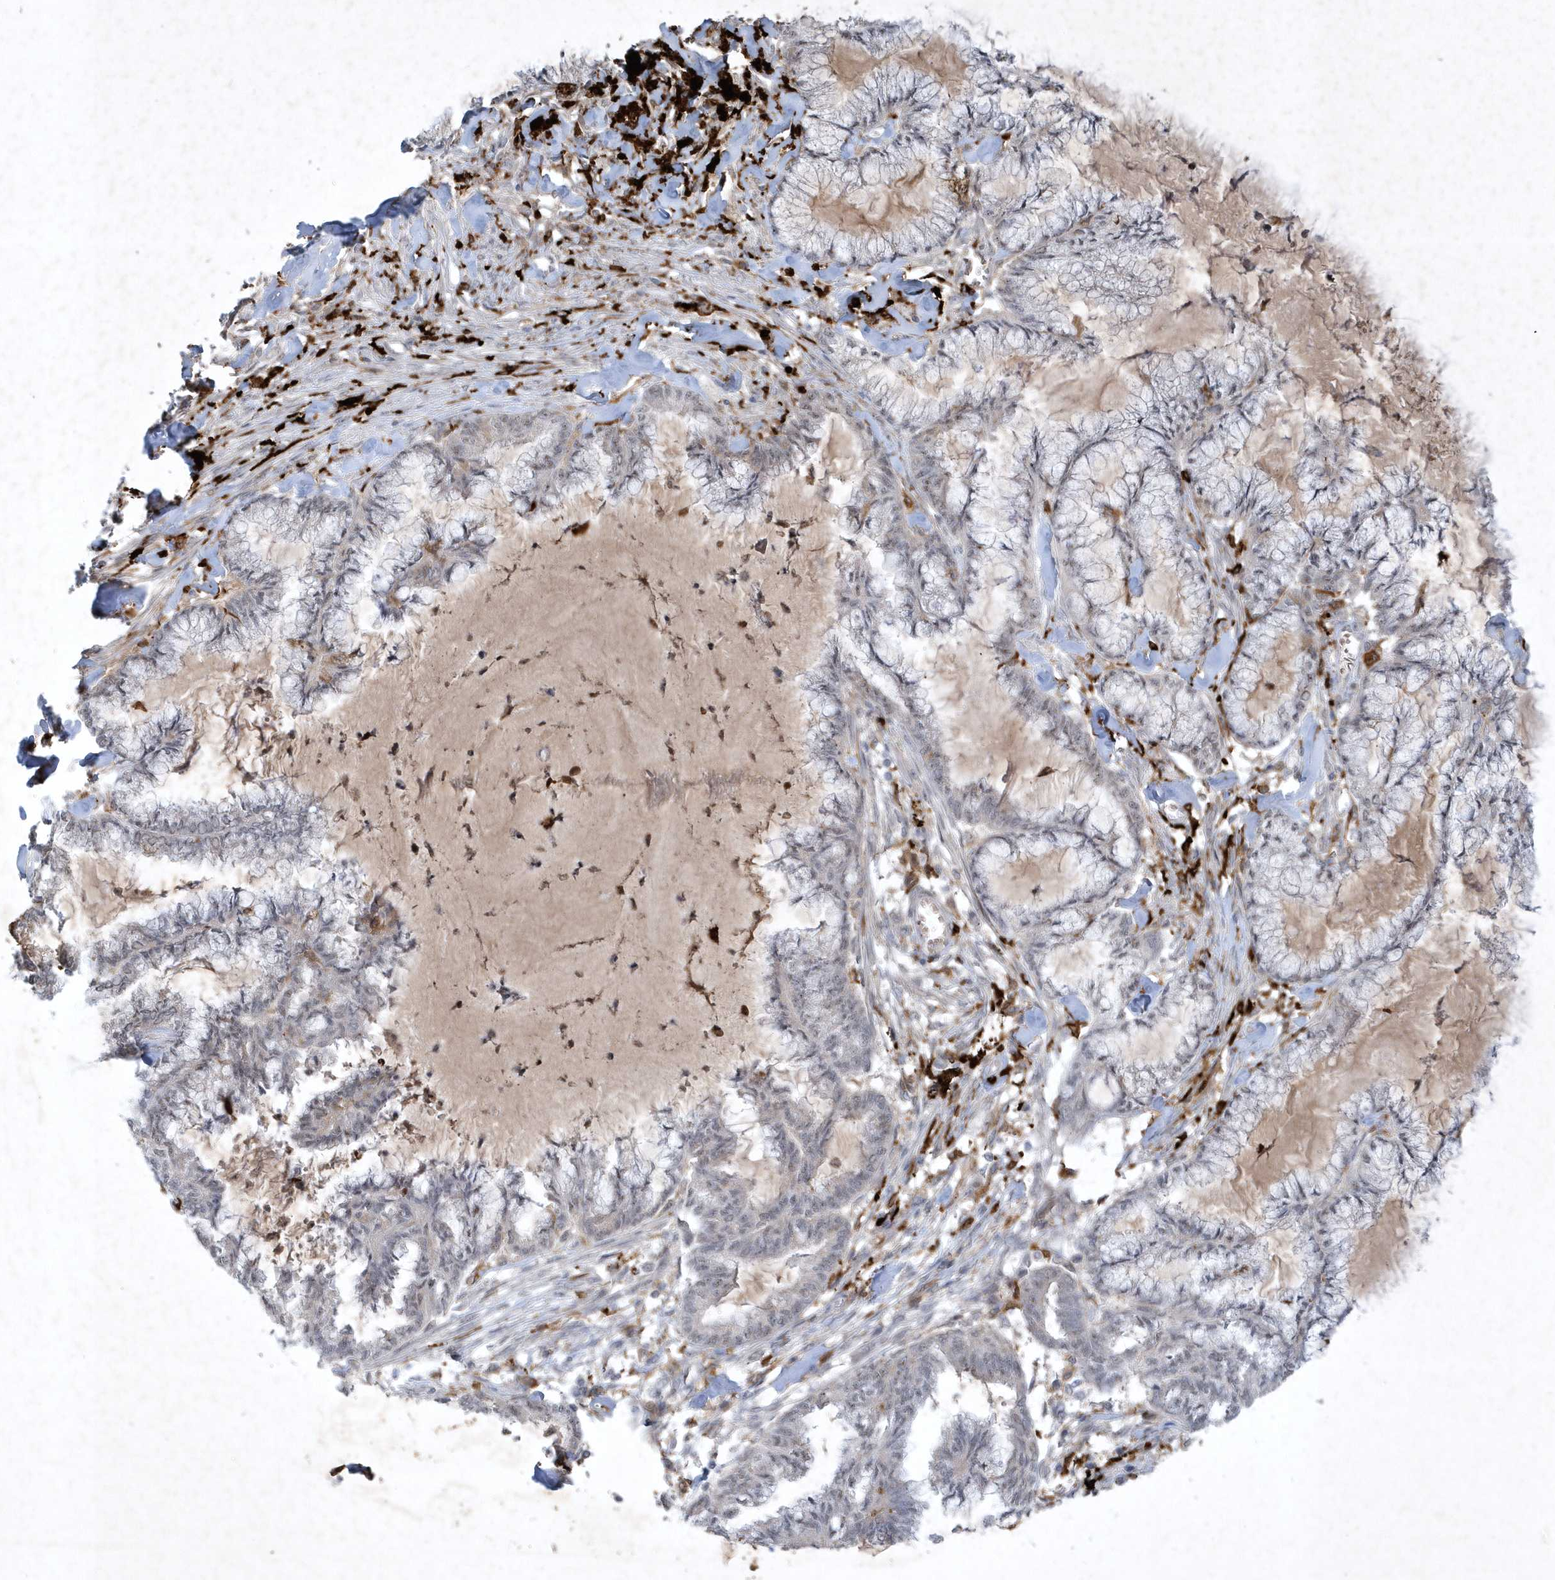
{"staining": {"intensity": "weak", "quantity": "<25%", "location": "nuclear"}, "tissue": "endometrial cancer", "cell_type": "Tumor cells", "image_type": "cancer", "snomed": [{"axis": "morphology", "description": "Adenocarcinoma, NOS"}, {"axis": "topography", "description": "Endometrium"}], "caption": "Immunohistochemistry image of human endometrial cancer (adenocarcinoma) stained for a protein (brown), which displays no staining in tumor cells.", "gene": "THG1L", "patient": {"sex": "female", "age": 86}}